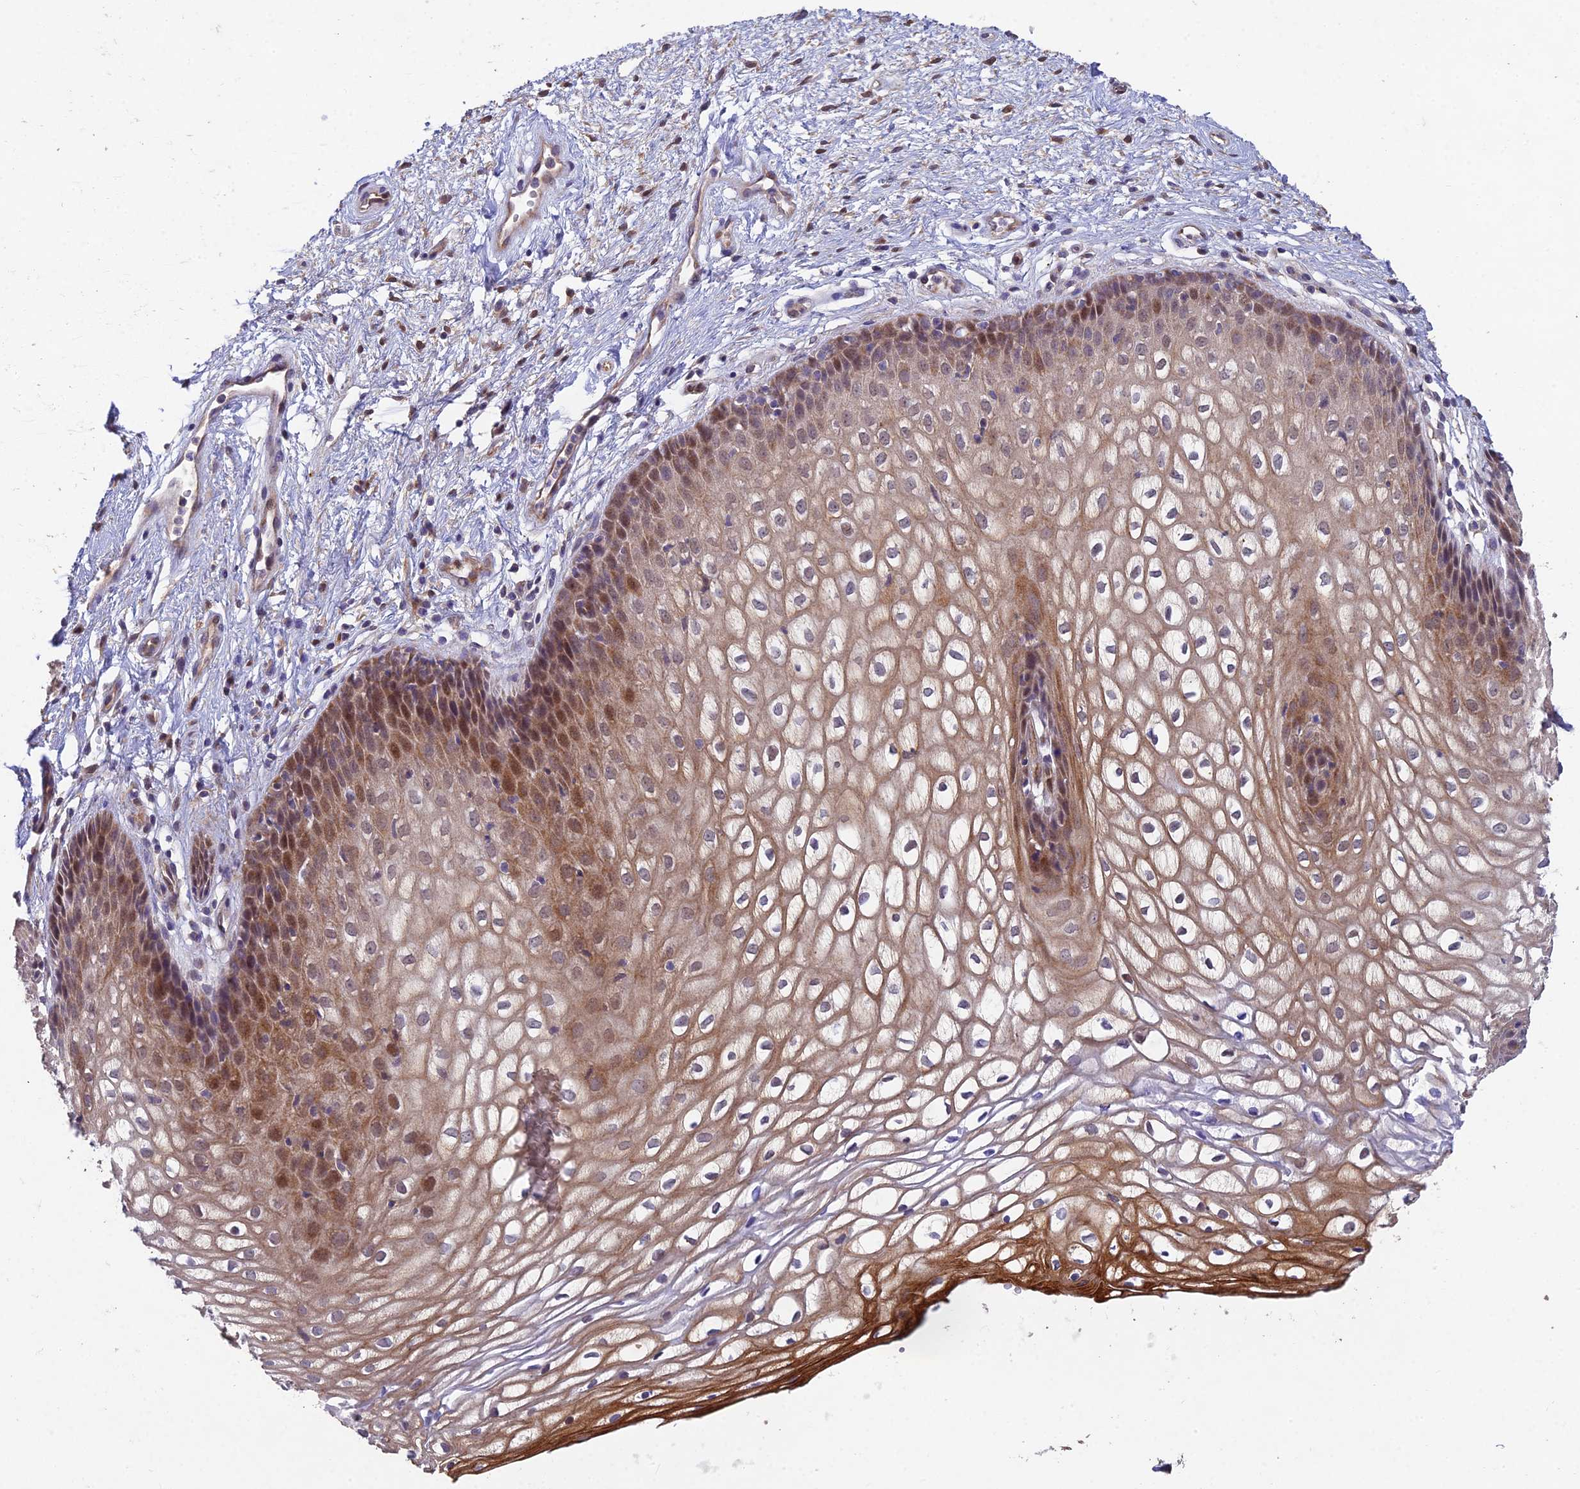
{"staining": {"intensity": "moderate", "quantity": "<25%", "location": "cytoplasmic/membranous,nuclear"}, "tissue": "vagina", "cell_type": "Squamous epithelial cells", "image_type": "normal", "snomed": [{"axis": "morphology", "description": "Normal tissue, NOS"}, {"axis": "topography", "description": "Vagina"}], "caption": "Normal vagina shows moderate cytoplasmic/membranous,nuclear staining in about <25% of squamous epithelial cells.", "gene": "NSMCE1", "patient": {"sex": "female", "age": 34}}